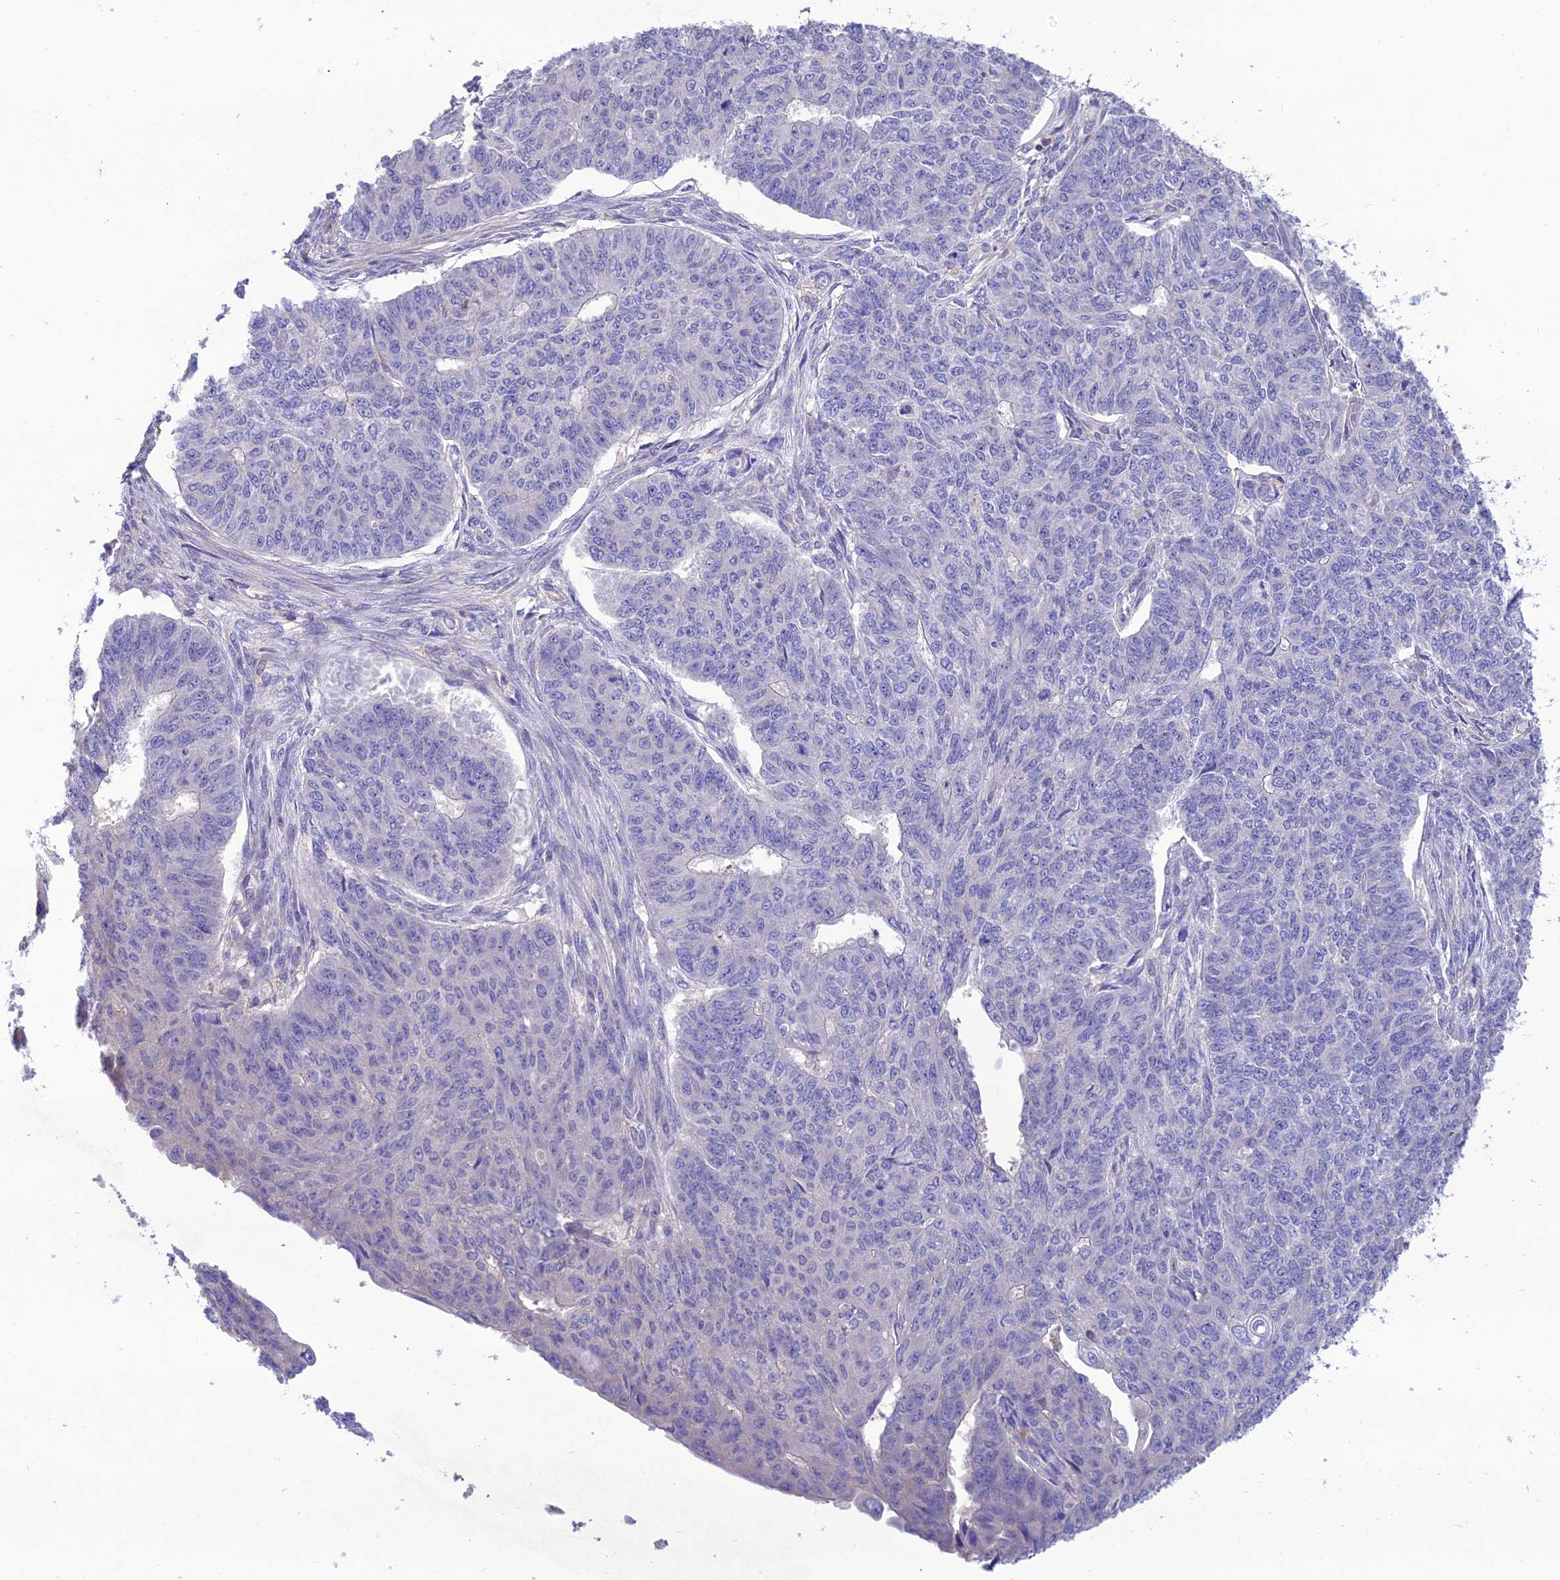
{"staining": {"intensity": "negative", "quantity": "none", "location": "none"}, "tissue": "endometrial cancer", "cell_type": "Tumor cells", "image_type": "cancer", "snomed": [{"axis": "morphology", "description": "Adenocarcinoma, NOS"}, {"axis": "topography", "description": "Endometrium"}], "caption": "Protein analysis of endometrial cancer (adenocarcinoma) displays no significant expression in tumor cells.", "gene": "SNX24", "patient": {"sex": "female", "age": 32}}